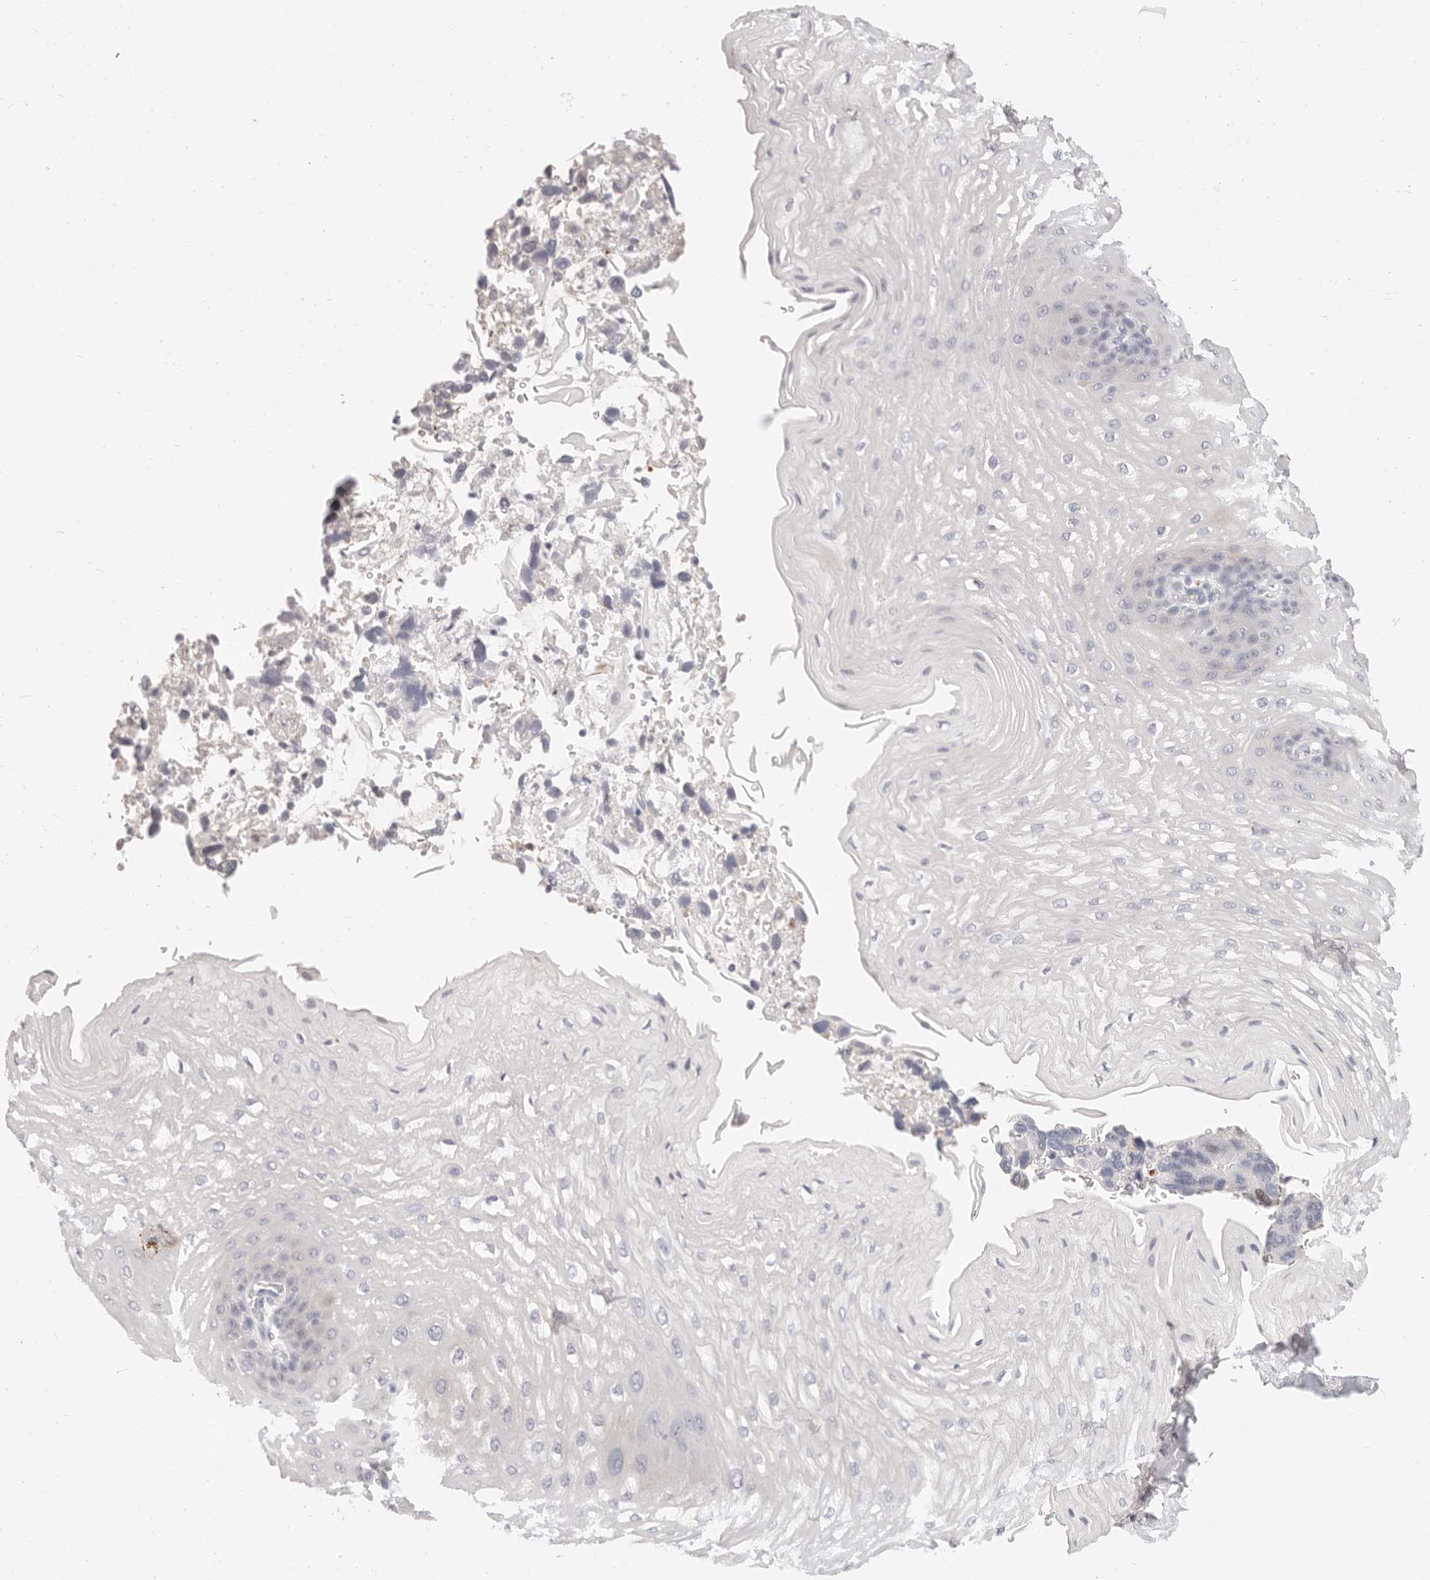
{"staining": {"intensity": "negative", "quantity": "none", "location": "none"}, "tissue": "esophagus", "cell_type": "Squamous epithelial cells", "image_type": "normal", "snomed": [{"axis": "morphology", "description": "Normal tissue, NOS"}, {"axis": "topography", "description": "Esophagus"}], "caption": "A high-resolution histopathology image shows immunohistochemistry (IHC) staining of unremarkable esophagus, which demonstrates no significant staining in squamous epithelial cells. (DAB (3,3'-diaminobenzidine) immunohistochemistry, high magnification).", "gene": "ZRANB1", "patient": {"sex": "male", "age": 54}}